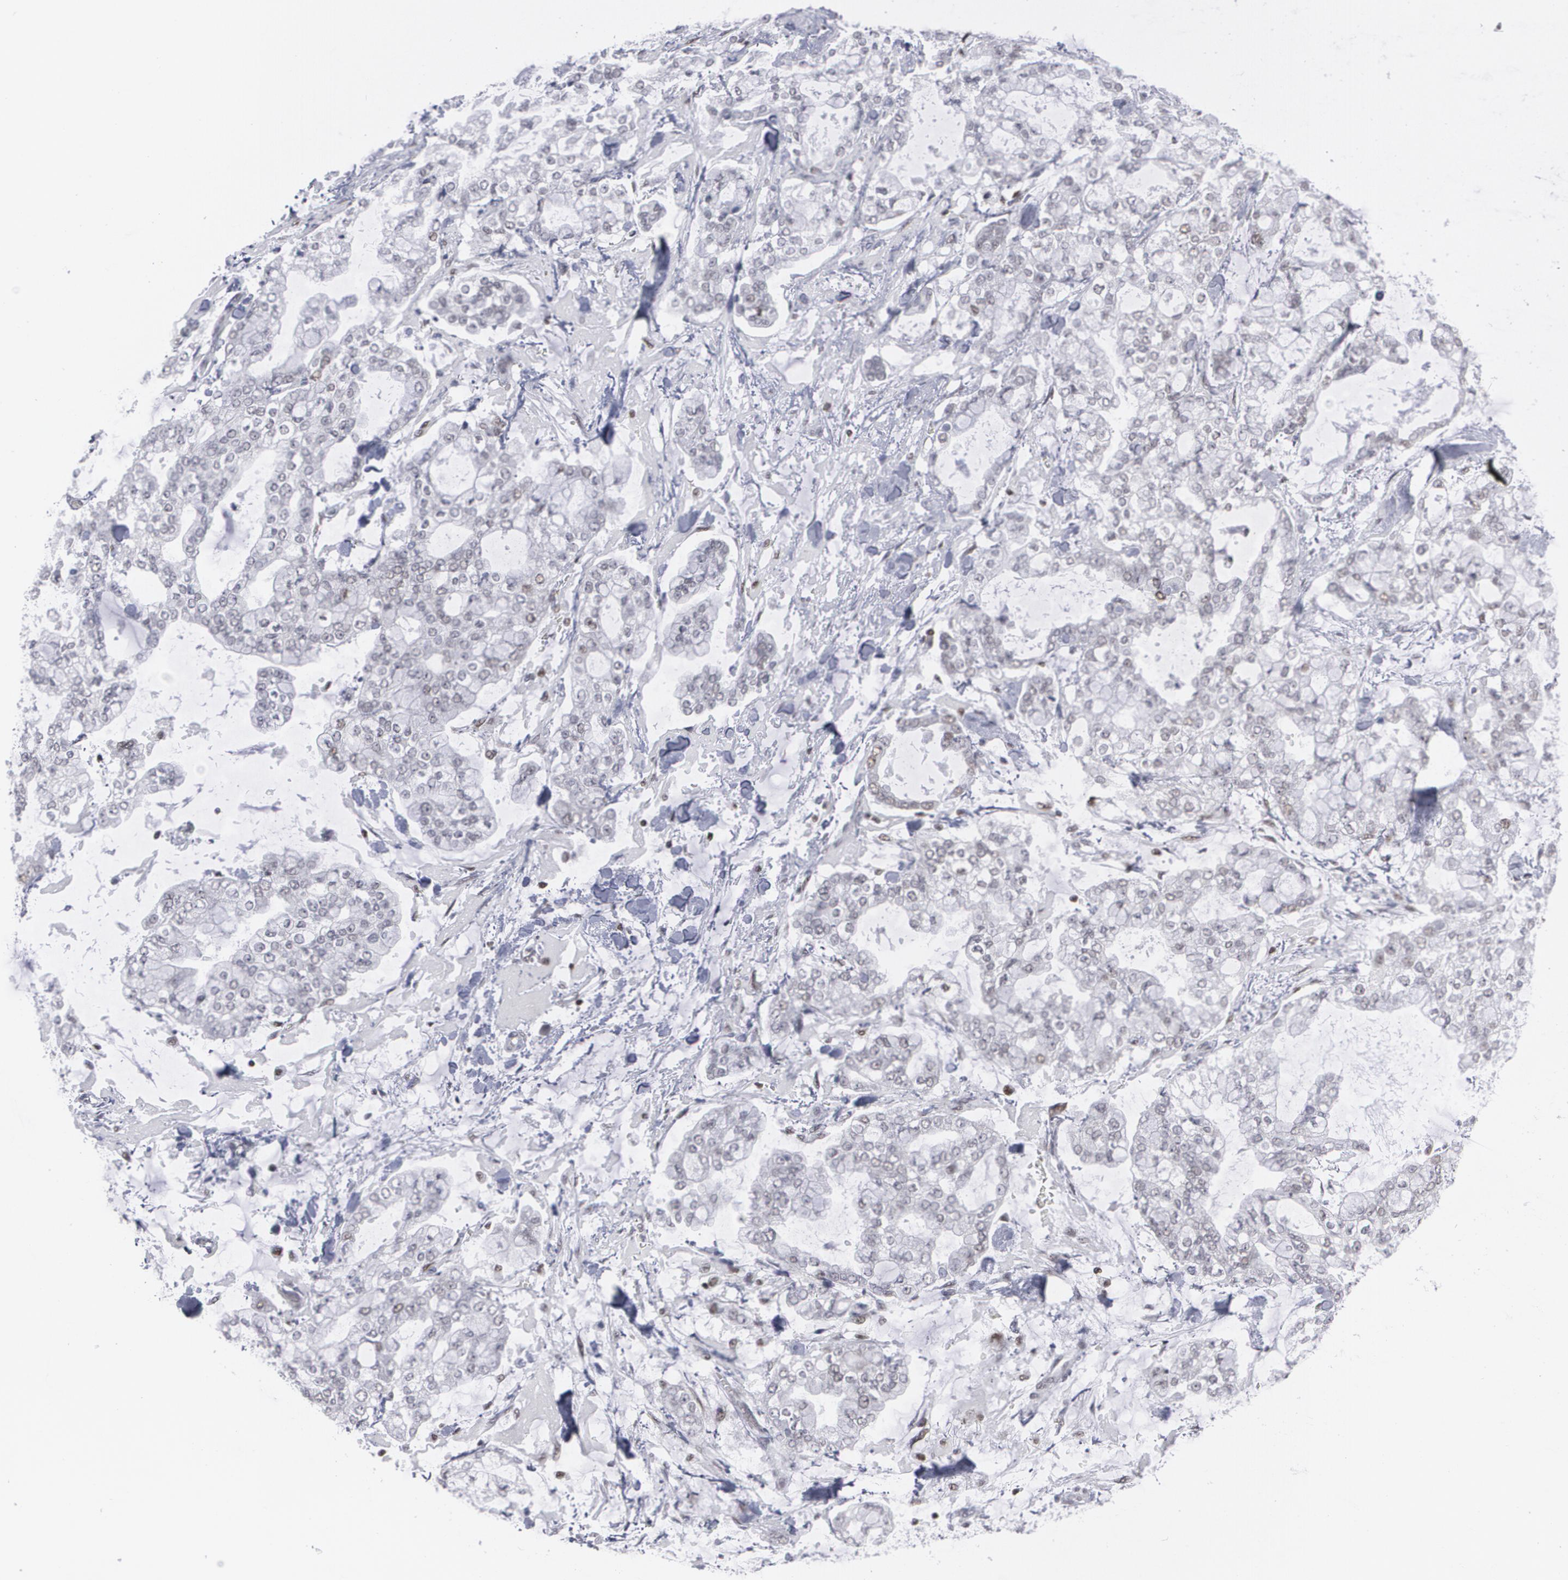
{"staining": {"intensity": "weak", "quantity": "<25%", "location": "nuclear"}, "tissue": "stomach cancer", "cell_type": "Tumor cells", "image_type": "cancer", "snomed": [{"axis": "morphology", "description": "Normal tissue, NOS"}, {"axis": "morphology", "description": "Adenocarcinoma, NOS"}, {"axis": "topography", "description": "Stomach, upper"}, {"axis": "topography", "description": "Stomach"}], "caption": "Stomach cancer (adenocarcinoma) was stained to show a protein in brown. There is no significant staining in tumor cells.", "gene": "MCL1", "patient": {"sex": "male", "age": 76}}